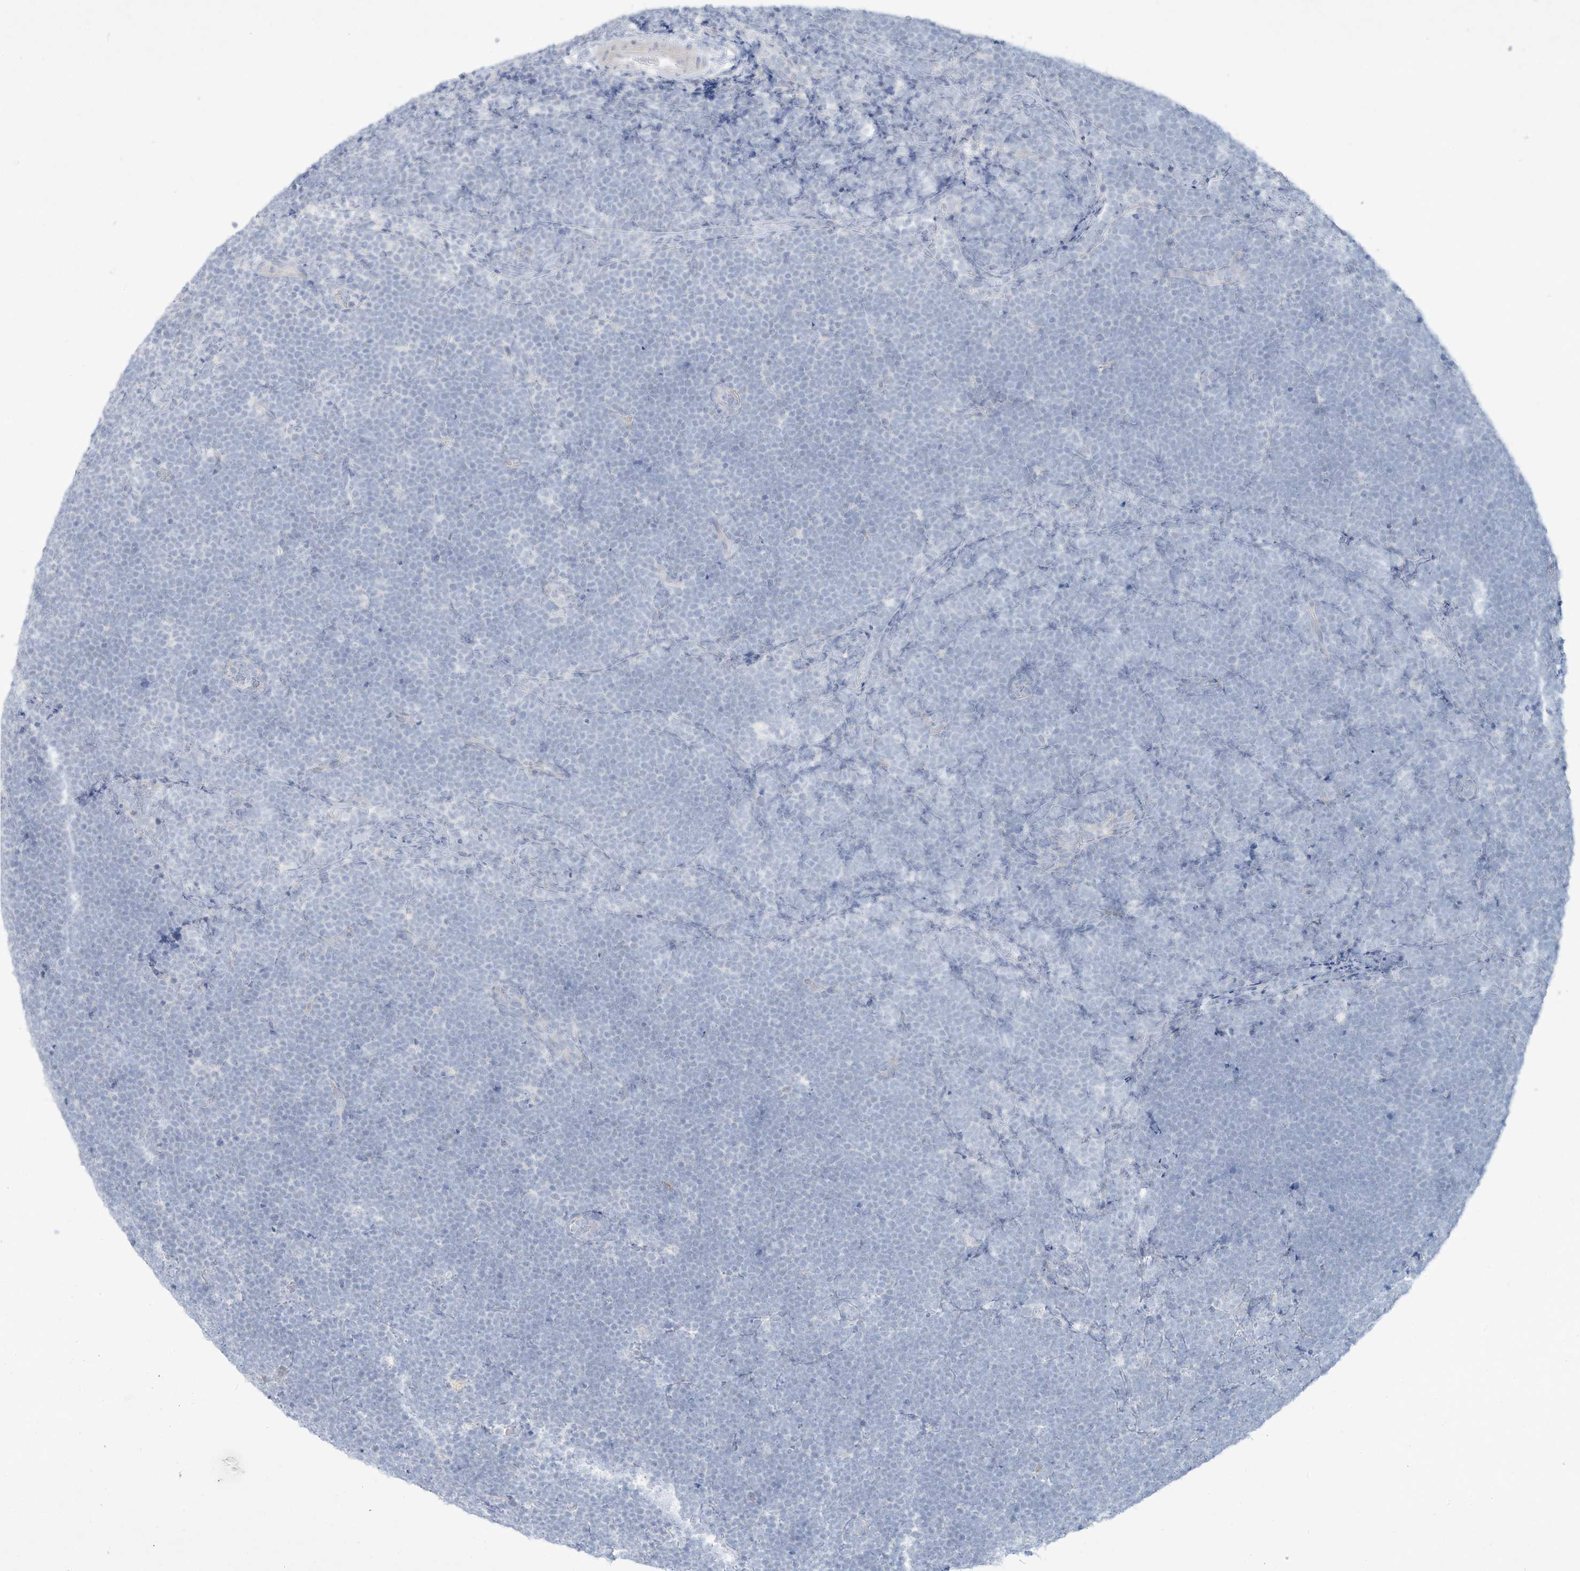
{"staining": {"intensity": "negative", "quantity": "none", "location": "none"}, "tissue": "lymphoma", "cell_type": "Tumor cells", "image_type": "cancer", "snomed": [{"axis": "morphology", "description": "Malignant lymphoma, non-Hodgkin's type, High grade"}, {"axis": "topography", "description": "Lymph node"}], "caption": "Immunohistochemical staining of human lymphoma reveals no significant expression in tumor cells.", "gene": "PAX6", "patient": {"sex": "male", "age": 13}}